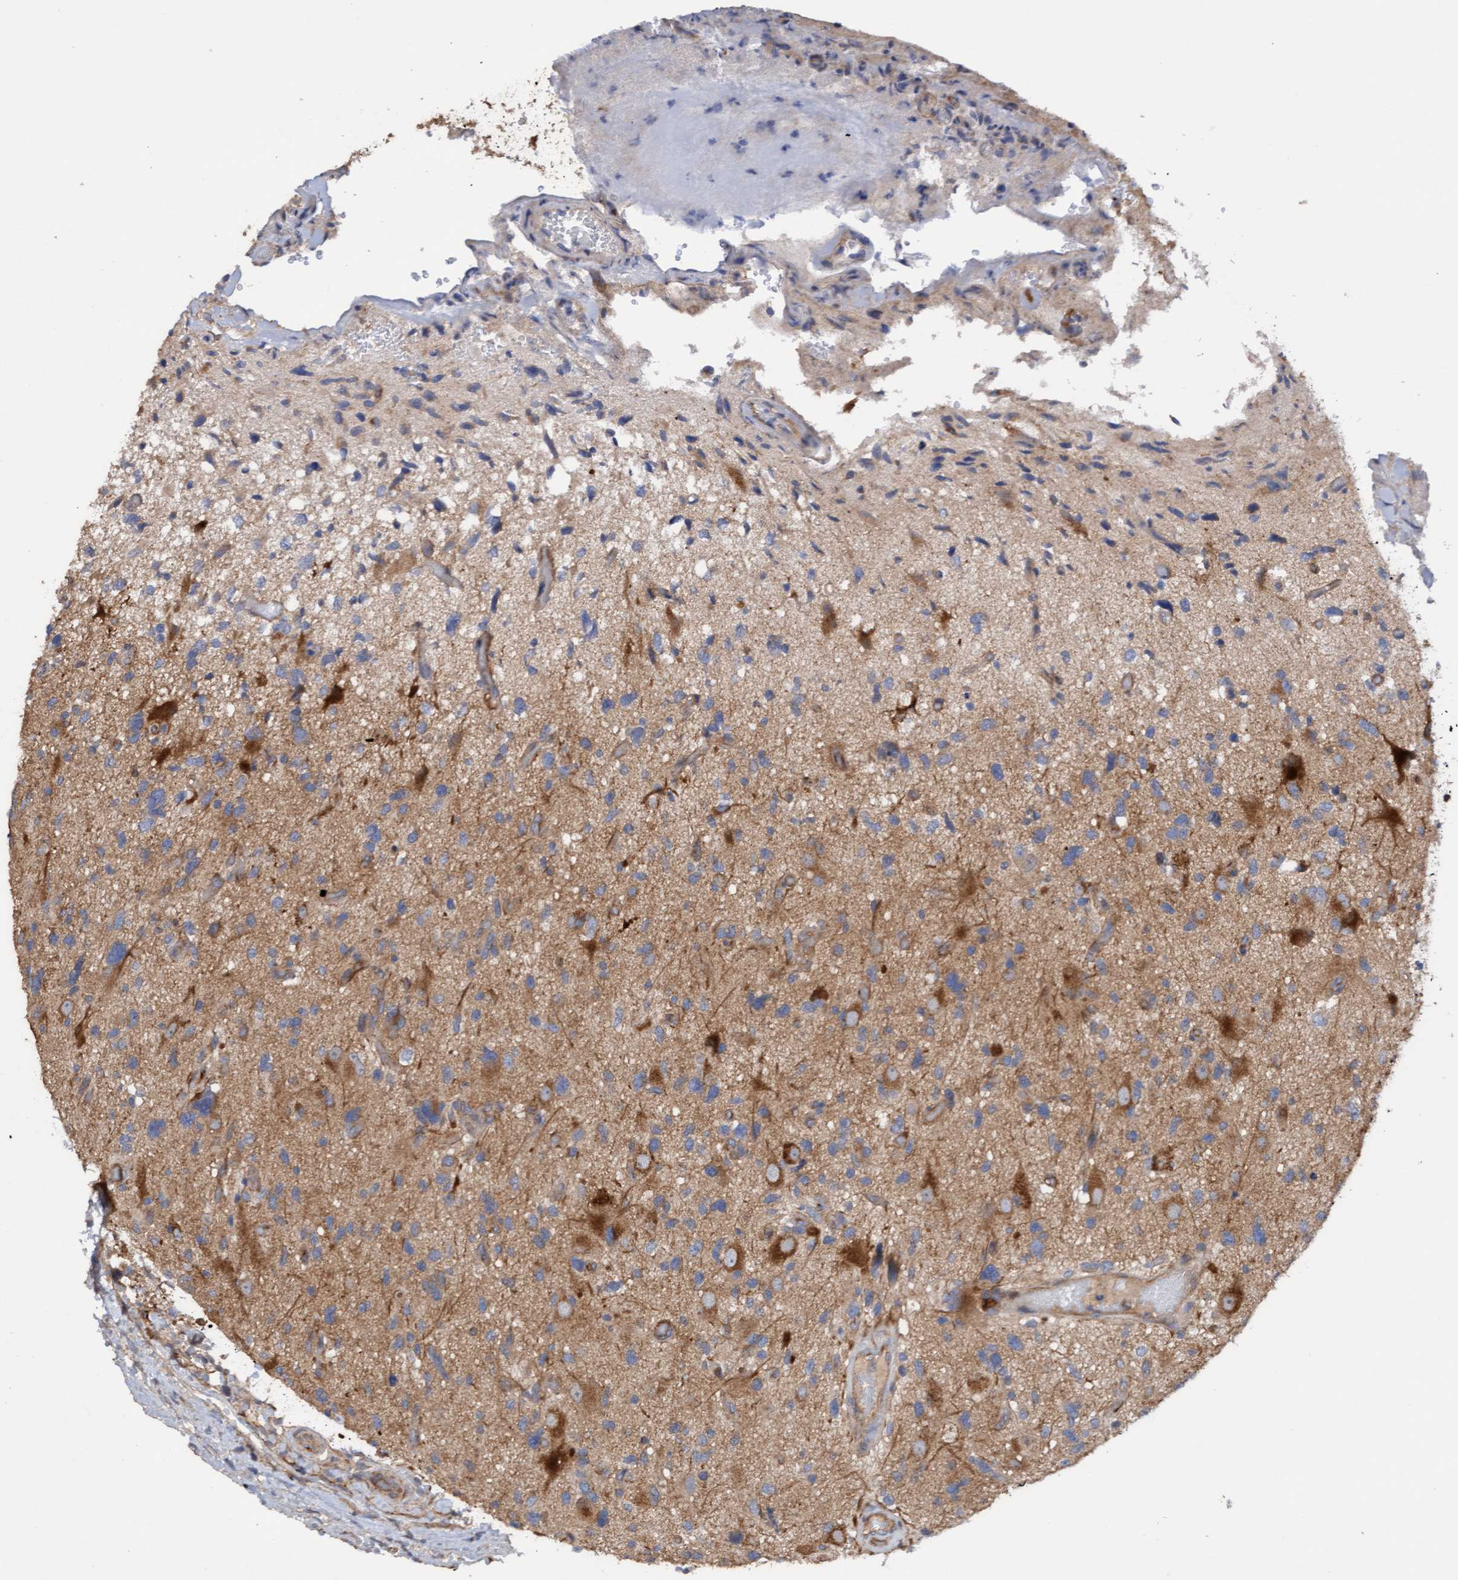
{"staining": {"intensity": "weak", "quantity": ">75%", "location": "cytoplasmic/membranous"}, "tissue": "glioma", "cell_type": "Tumor cells", "image_type": "cancer", "snomed": [{"axis": "morphology", "description": "Glioma, malignant, High grade"}, {"axis": "topography", "description": "Brain"}], "caption": "Brown immunohistochemical staining in human high-grade glioma (malignant) reveals weak cytoplasmic/membranous expression in about >75% of tumor cells. (DAB (3,3'-diaminobenzidine) = brown stain, brightfield microscopy at high magnification).", "gene": "ITFG1", "patient": {"sex": "male", "age": 33}}